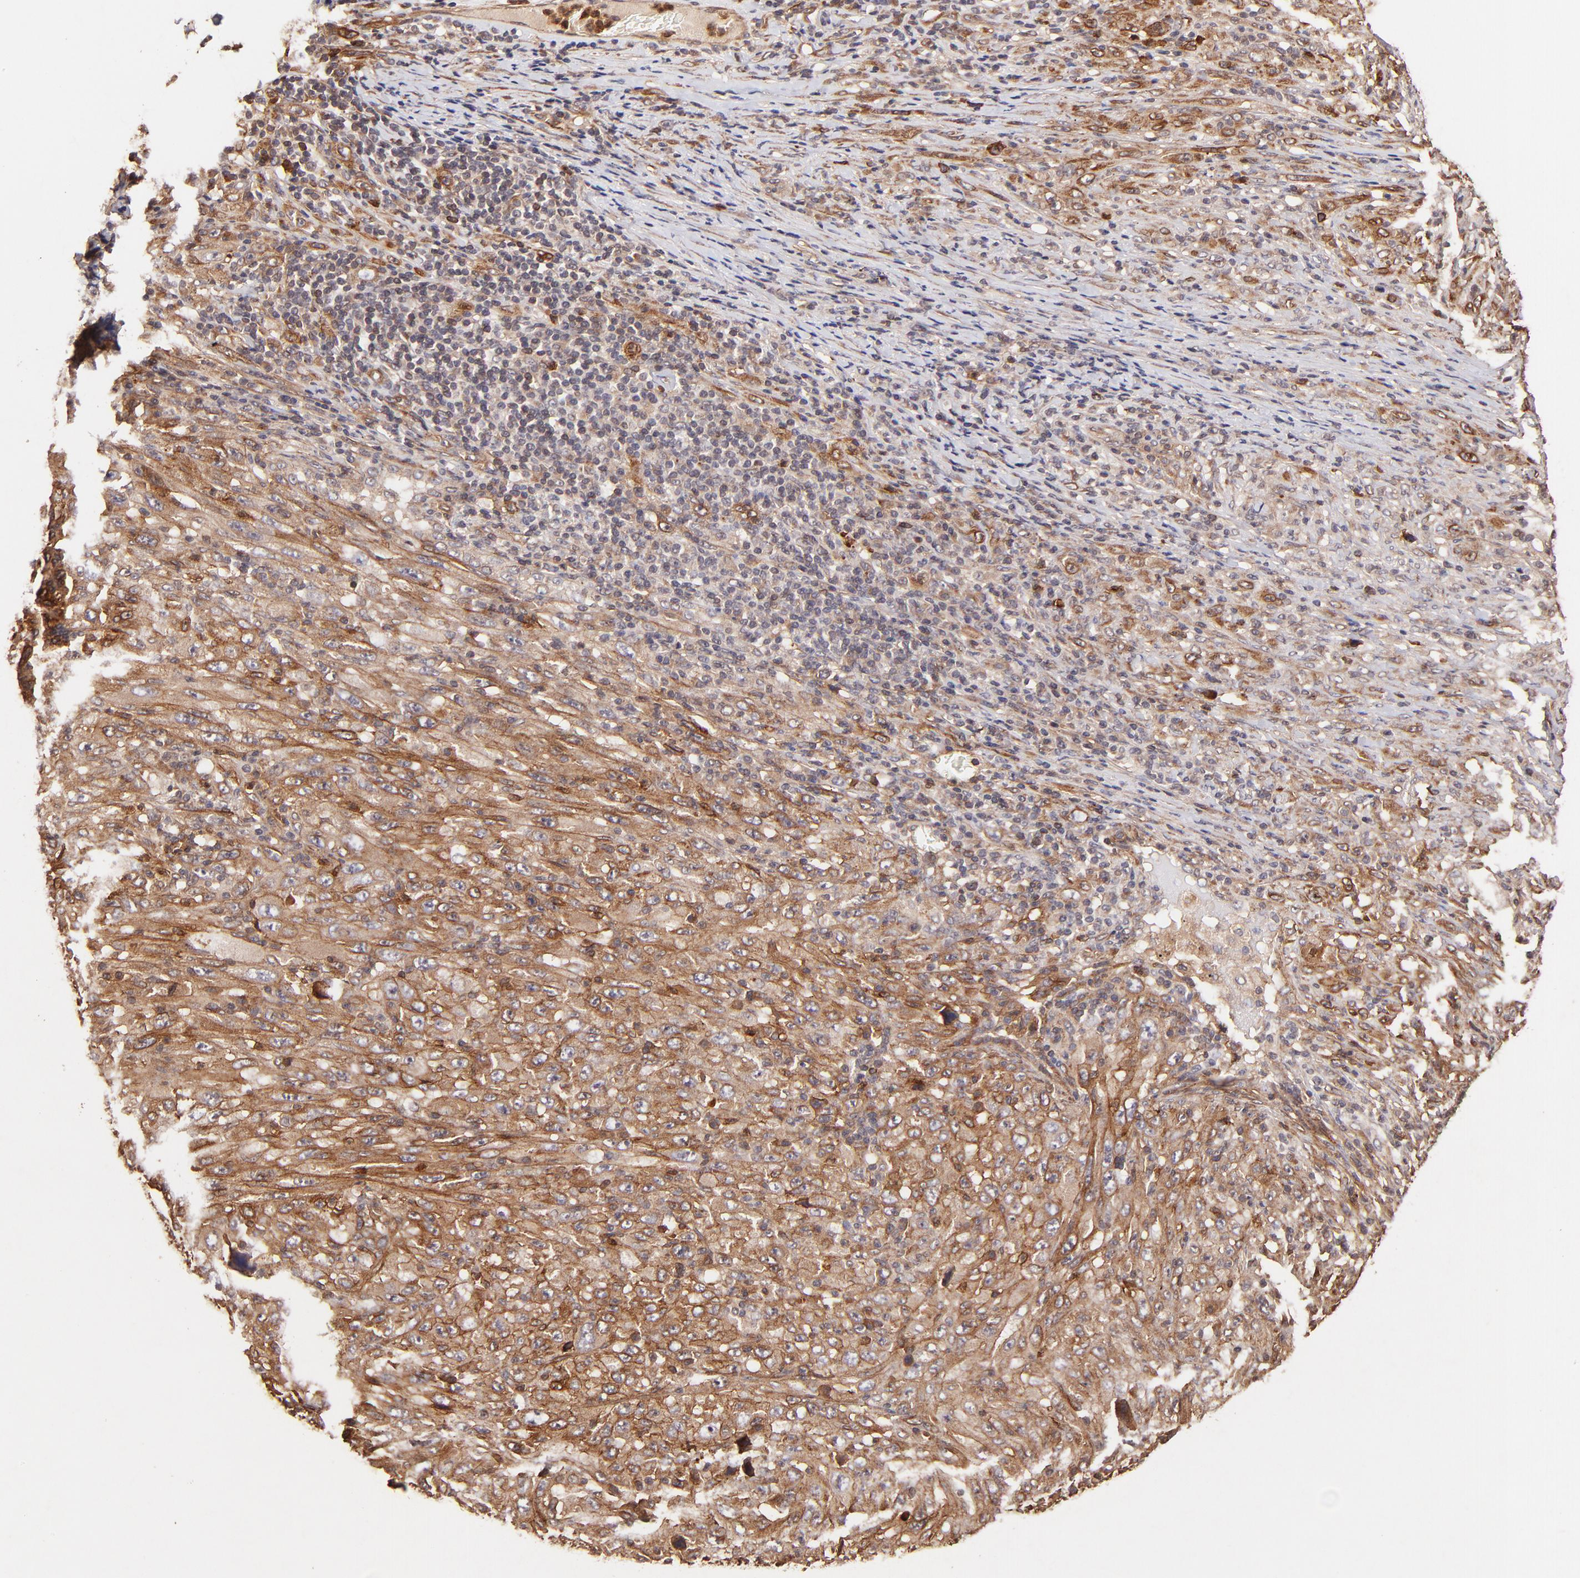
{"staining": {"intensity": "strong", "quantity": ">75%", "location": "cytoplasmic/membranous"}, "tissue": "melanoma", "cell_type": "Tumor cells", "image_type": "cancer", "snomed": [{"axis": "morphology", "description": "Malignant melanoma, Metastatic site"}, {"axis": "topography", "description": "Skin"}], "caption": "Protein staining of melanoma tissue demonstrates strong cytoplasmic/membranous staining in approximately >75% of tumor cells. (Stains: DAB (3,3'-diaminobenzidine) in brown, nuclei in blue, Microscopy: brightfield microscopy at high magnification).", "gene": "ITGB1", "patient": {"sex": "female", "age": 56}}